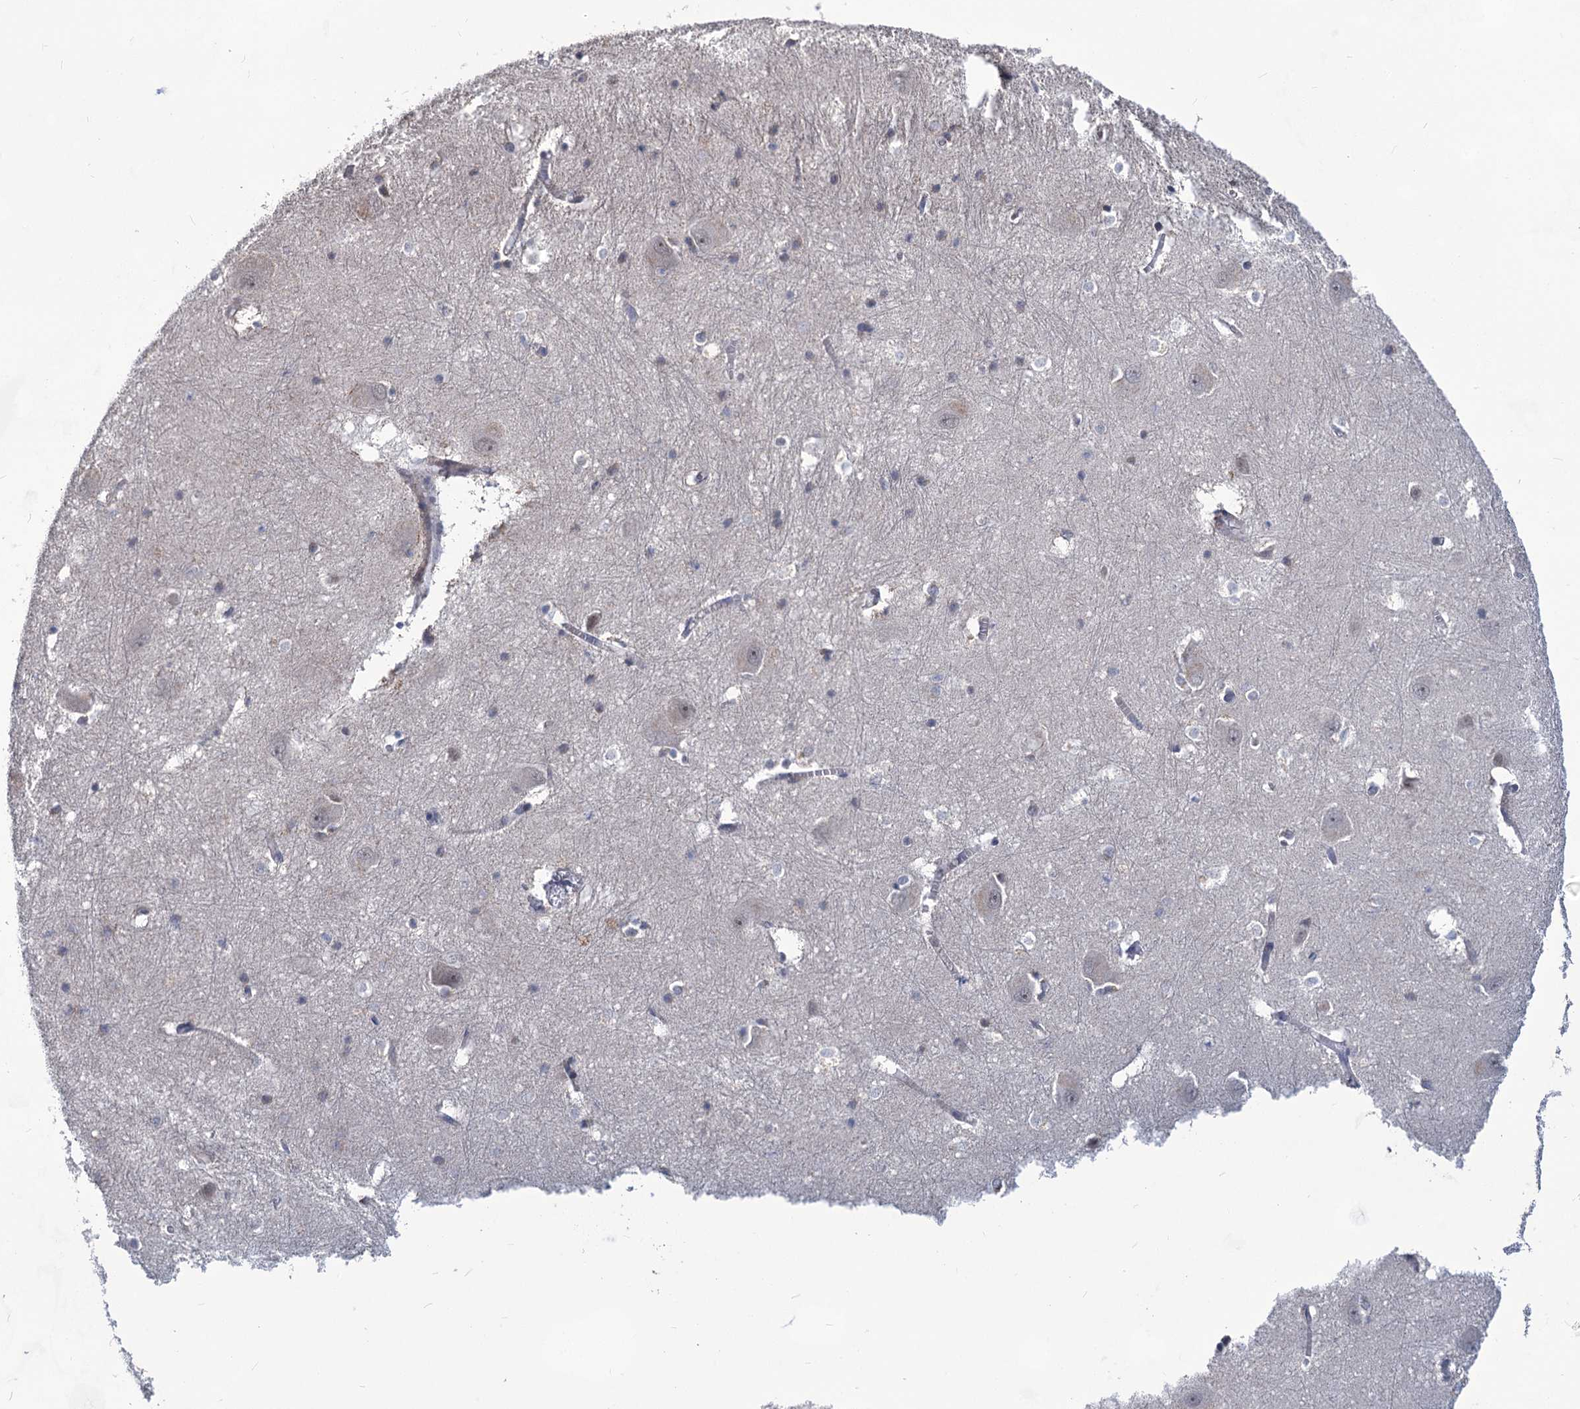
{"staining": {"intensity": "negative", "quantity": "none", "location": "none"}, "tissue": "caudate", "cell_type": "Glial cells", "image_type": "normal", "snomed": [{"axis": "morphology", "description": "Normal tissue, NOS"}, {"axis": "topography", "description": "Lateral ventricle wall"}], "caption": "A high-resolution image shows immunohistochemistry (IHC) staining of benign caudate, which demonstrates no significant staining in glial cells.", "gene": "TTC17", "patient": {"sex": "male", "age": 37}}